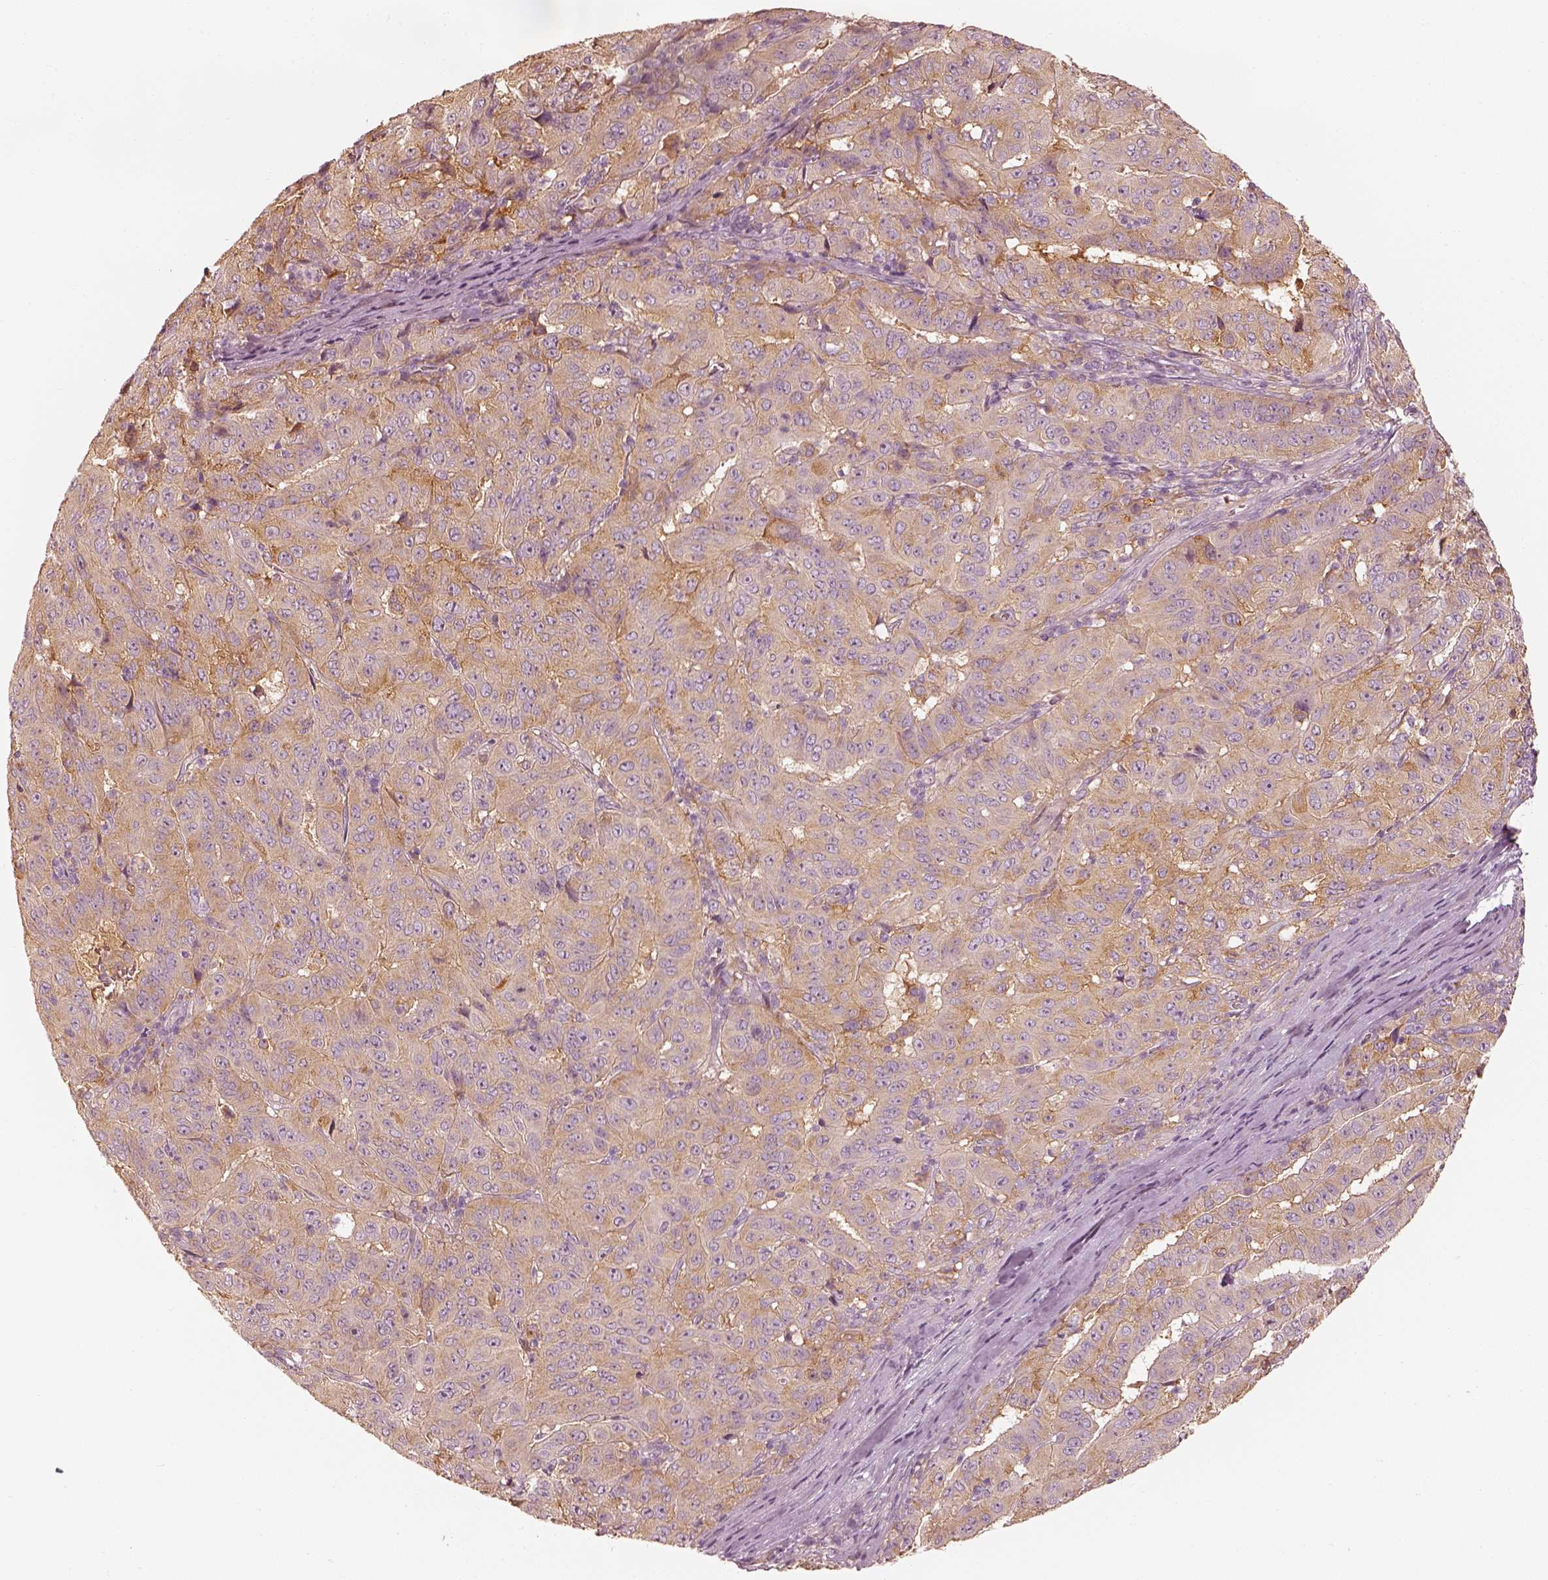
{"staining": {"intensity": "weak", "quantity": ">75%", "location": "cytoplasmic/membranous"}, "tissue": "pancreatic cancer", "cell_type": "Tumor cells", "image_type": "cancer", "snomed": [{"axis": "morphology", "description": "Adenocarcinoma, NOS"}, {"axis": "topography", "description": "Pancreas"}], "caption": "Tumor cells demonstrate weak cytoplasmic/membranous expression in about >75% of cells in pancreatic cancer.", "gene": "FMNL2", "patient": {"sex": "male", "age": 63}}